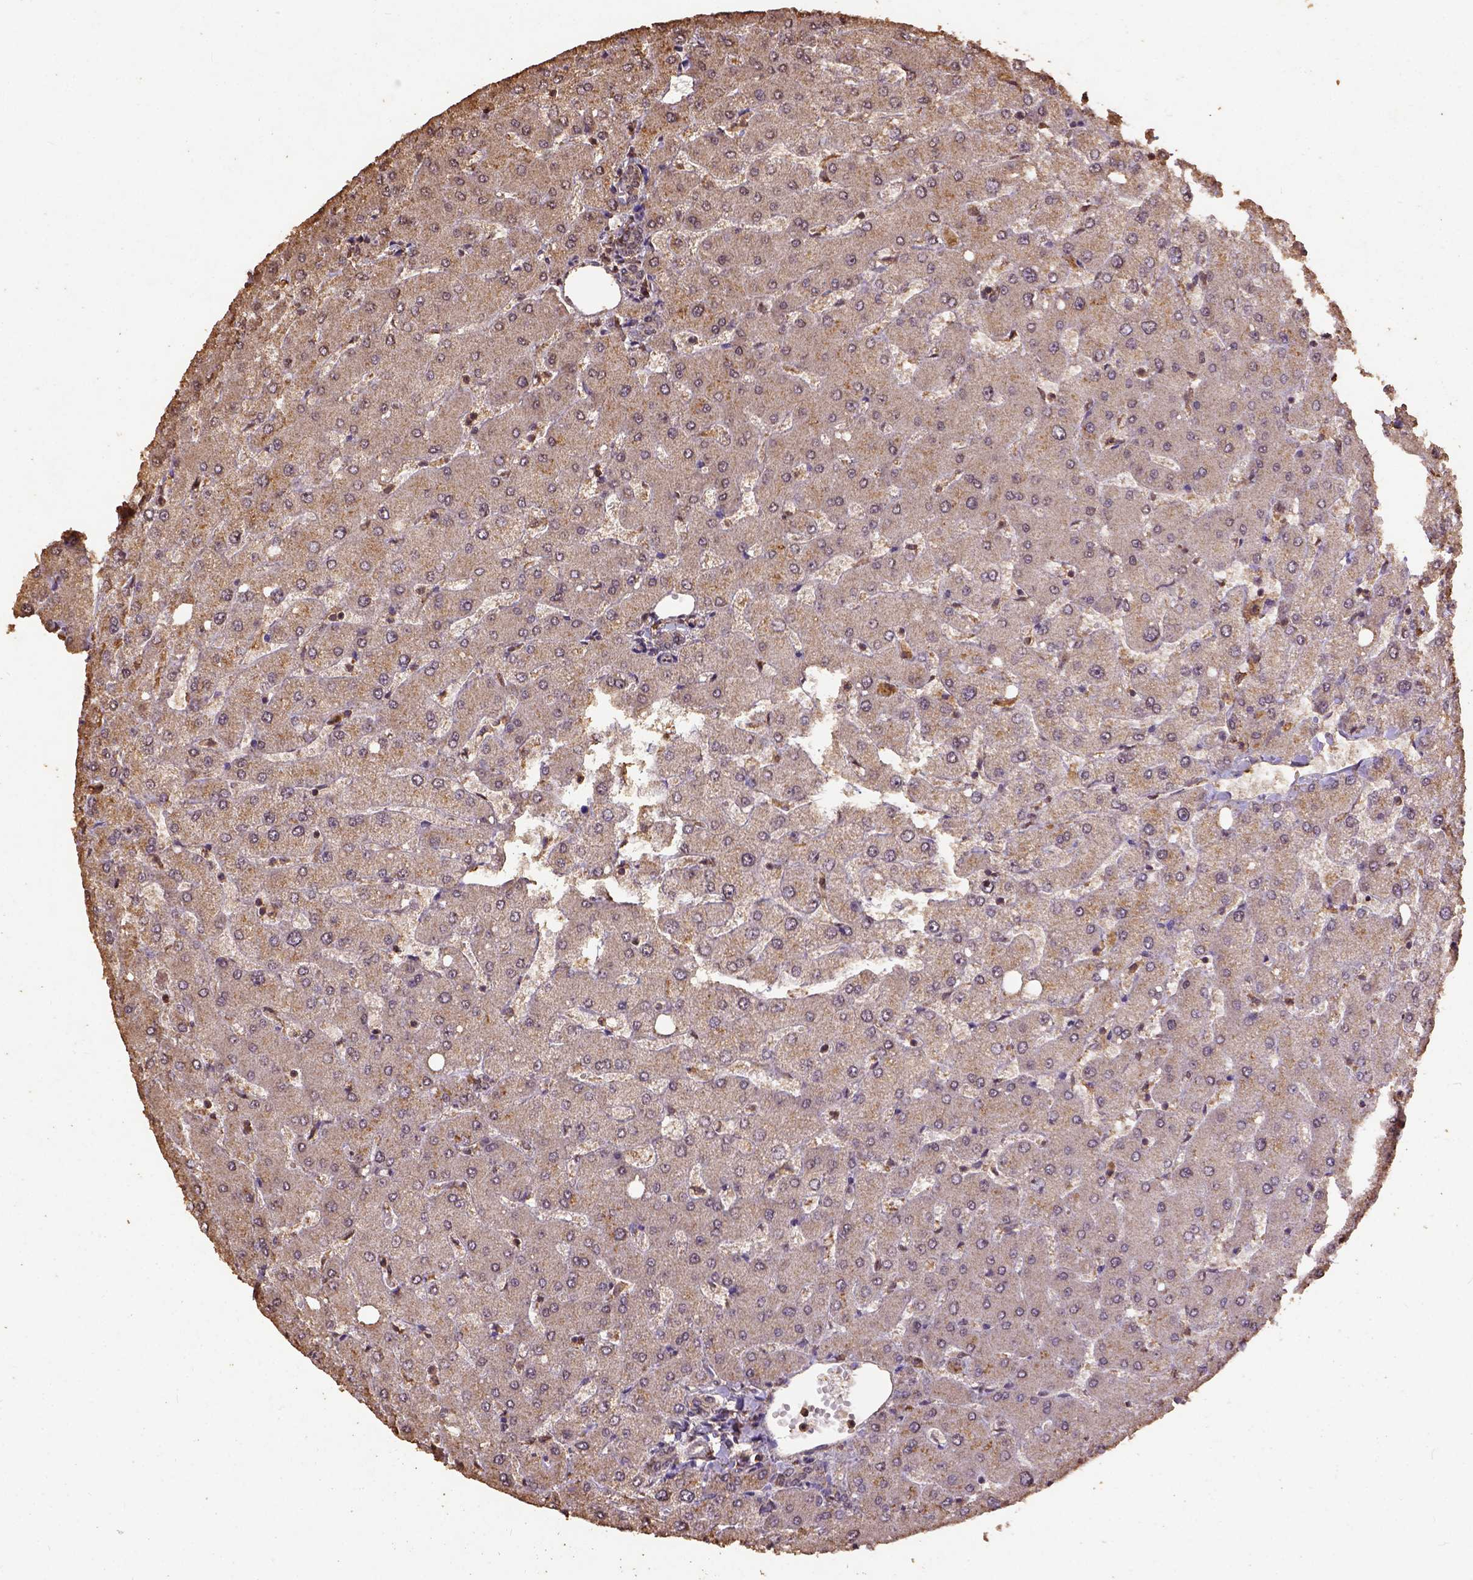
{"staining": {"intensity": "negative", "quantity": "none", "location": "none"}, "tissue": "liver", "cell_type": "Cholangiocytes", "image_type": "normal", "snomed": [{"axis": "morphology", "description": "Normal tissue, NOS"}, {"axis": "topography", "description": "Liver"}], "caption": "This is an IHC histopathology image of unremarkable liver. There is no positivity in cholangiocytes.", "gene": "NACC1", "patient": {"sex": "female", "age": 54}}